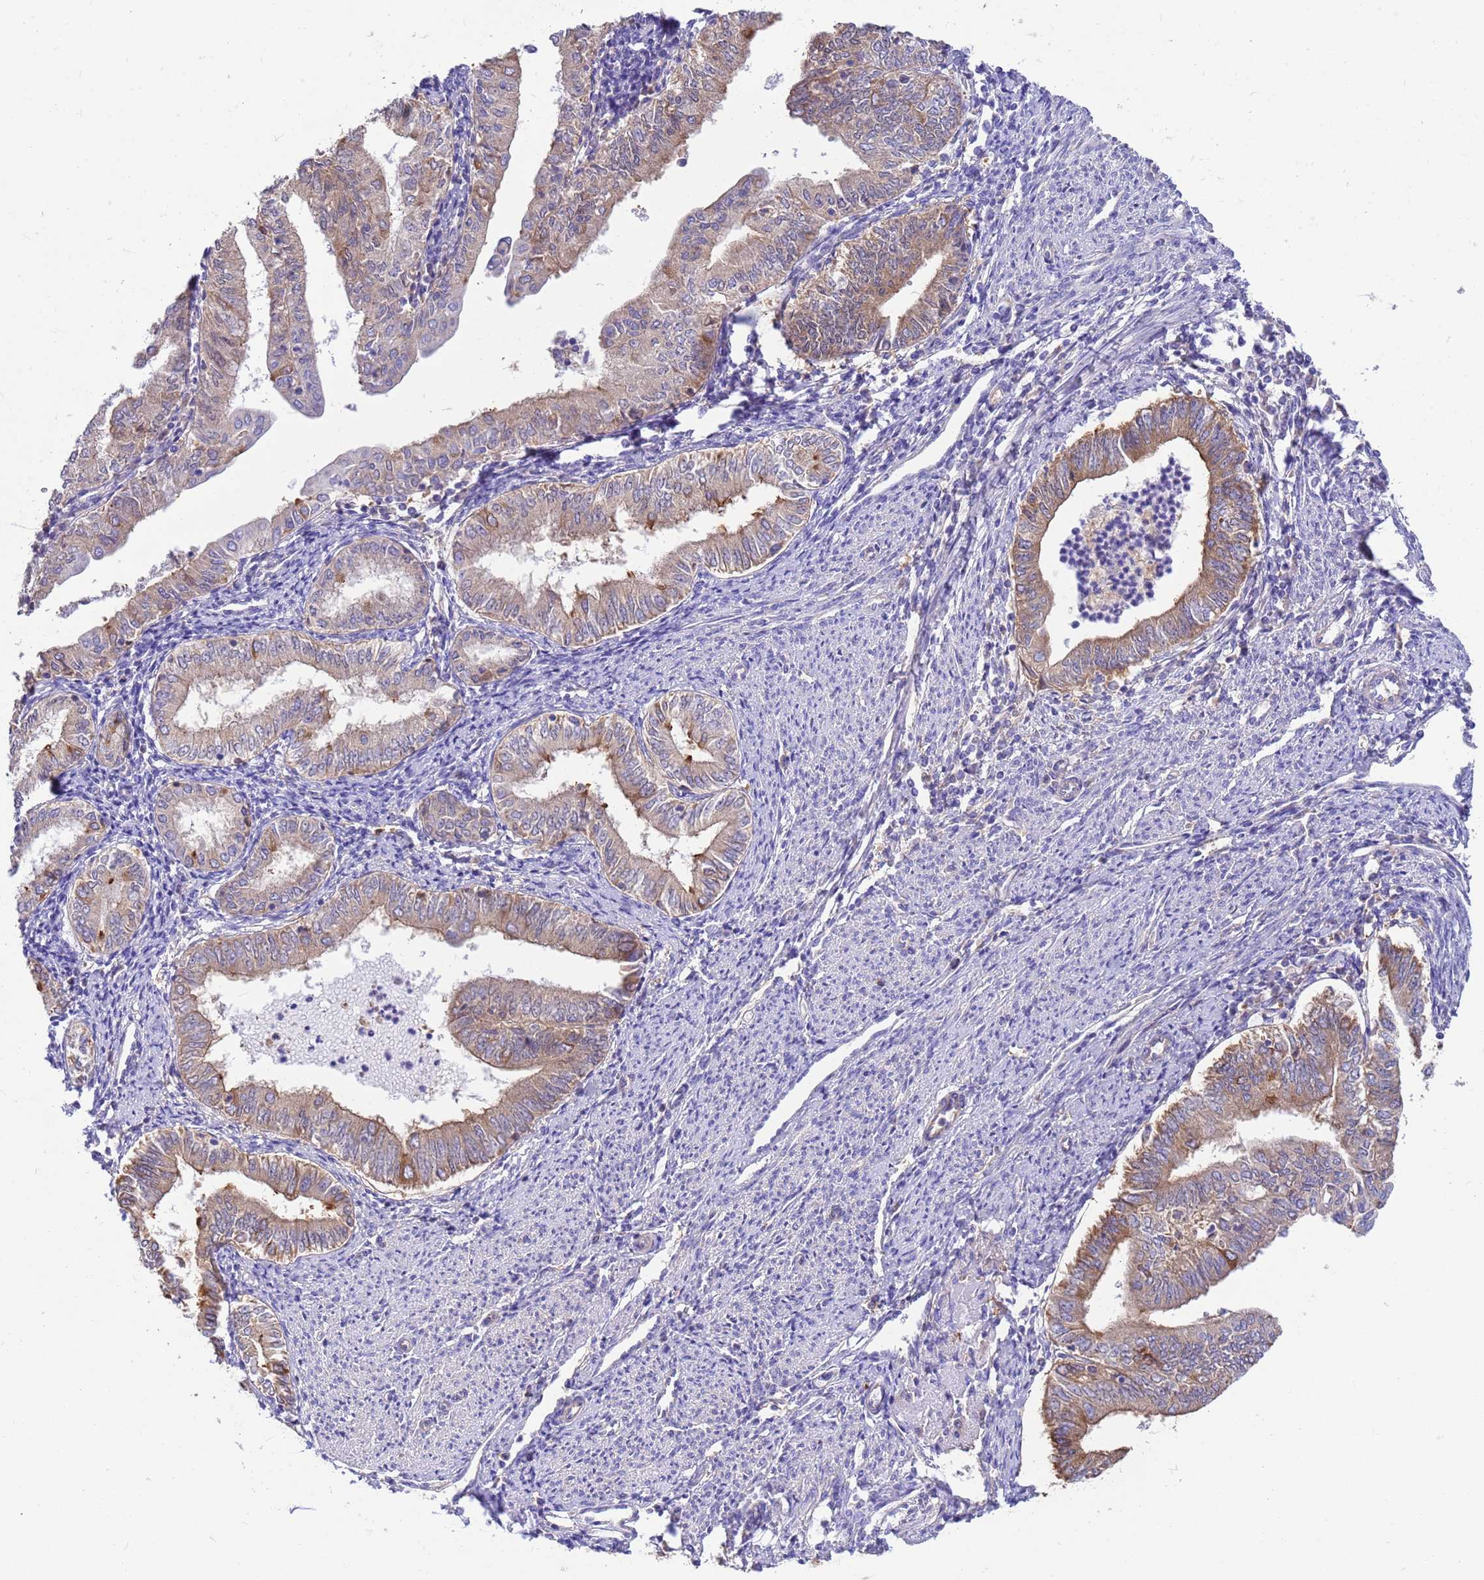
{"staining": {"intensity": "moderate", "quantity": "25%-75%", "location": "cytoplasmic/membranous"}, "tissue": "endometrial cancer", "cell_type": "Tumor cells", "image_type": "cancer", "snomed": [{"axis": "morphology", "description": "Adenocarcinoma, NOS"}, {"axis": "topography", "description": "Endometrium"}], "caption": "Endometrial adenocarcinoma stained with a brown dye demonstrates moderate cytoplasmic/membranous positive staining in approximately 25%-75% of tumor cells.", "gene": "TUBB1", "patient": {"sex": "female", "age": 66}}